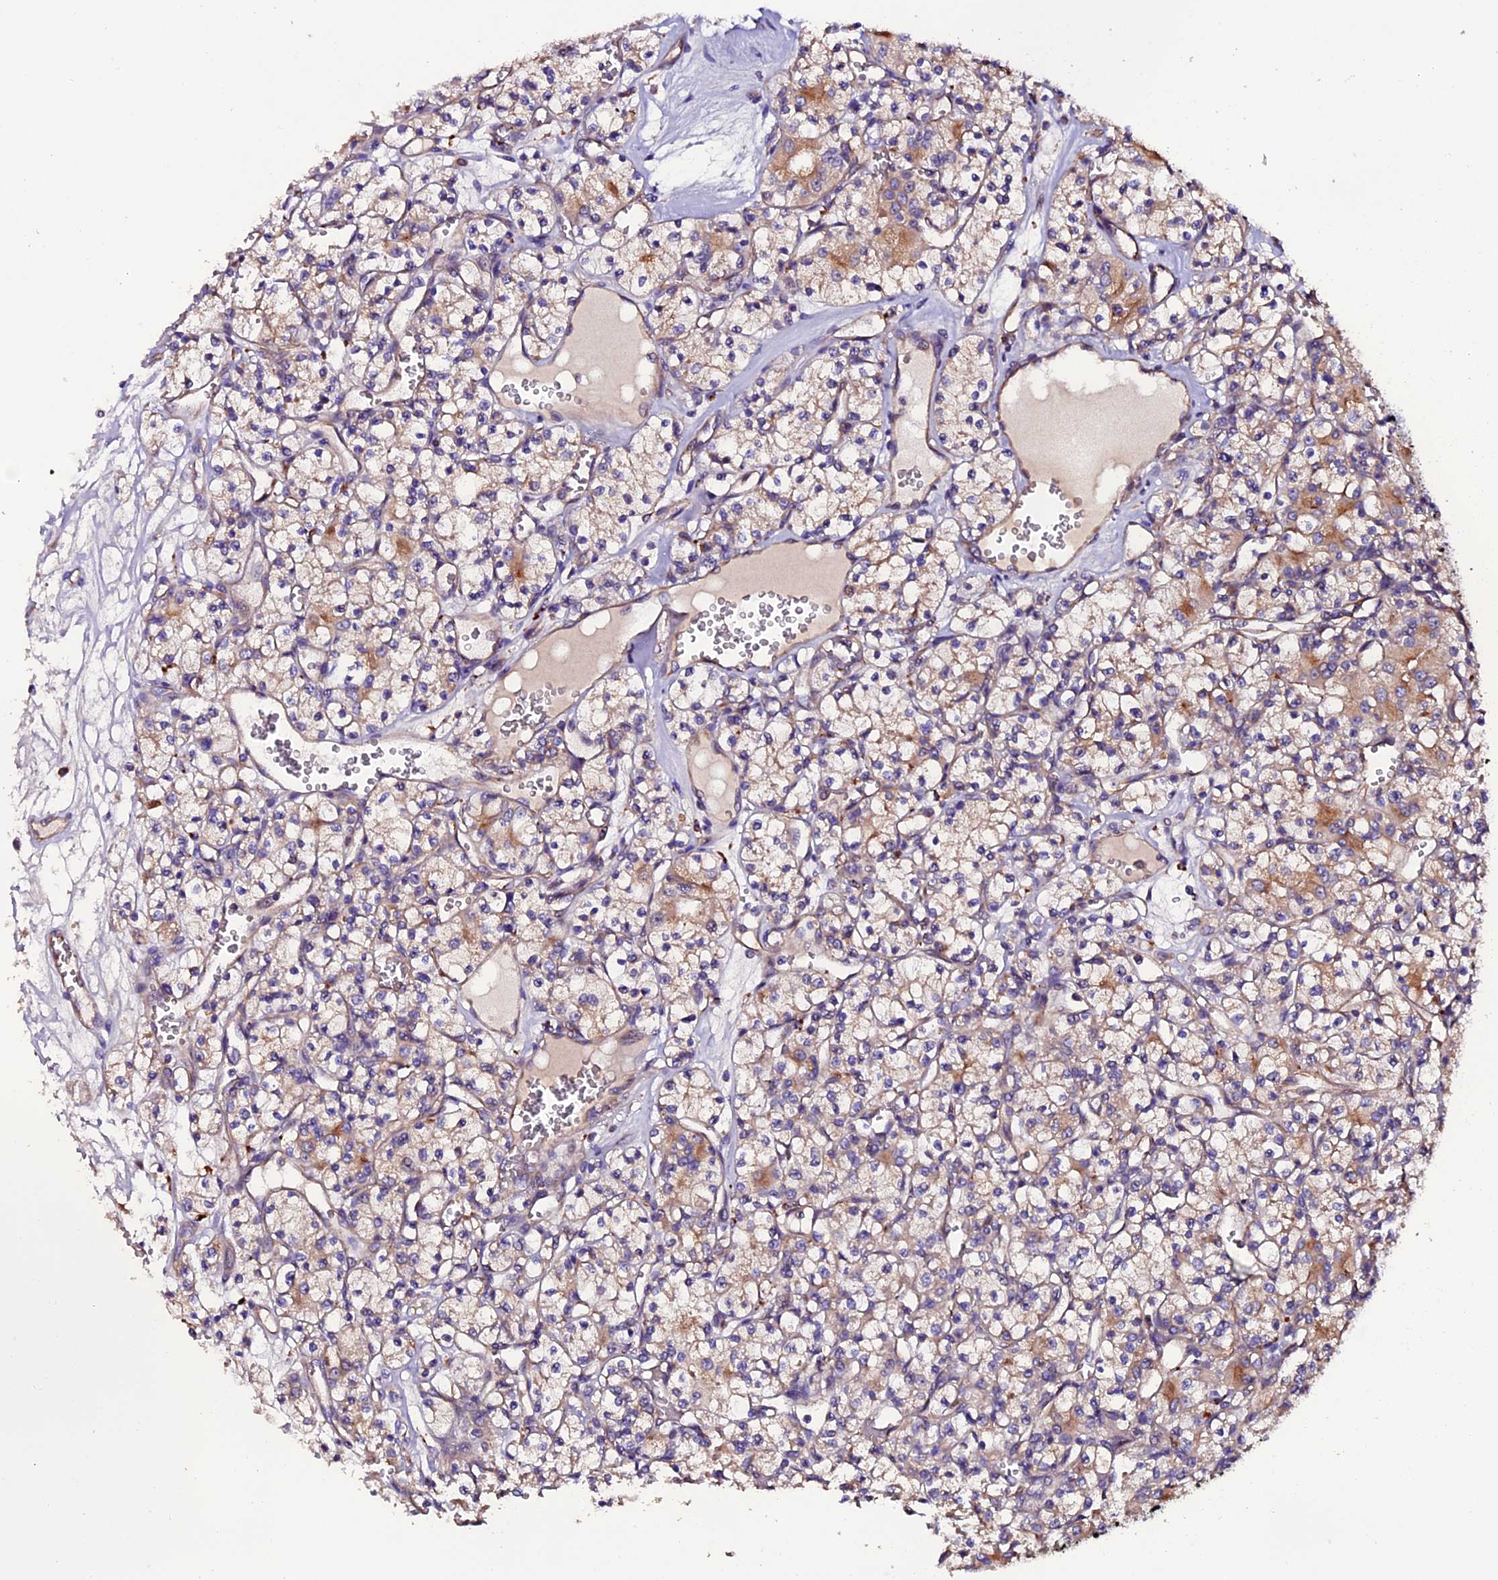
{"staining": {"intensity": "weak", "quantity": "25%-75%", "location": "cytoplasmic/membranous"}, "tissue": "renal cancer", "cell_type": "Tumor cells", "image_type": "cancer", "snomed": [{"axis": "morphology", "description": "Adenocarcinoma, NOS"}, {"axis": "topography", "description": "Kidney"}], "caption": "Immunohistochemistry (DAB (3,3'-diaminobenzidine)) staining of renal cancer shows weak cytoplasmic/membranous protein staining in approximately 25%-75% of tumor cells. Nuclei are stained in blue.", "gene": "CLN5", "patient": {"sex": "female", "age": 59}}